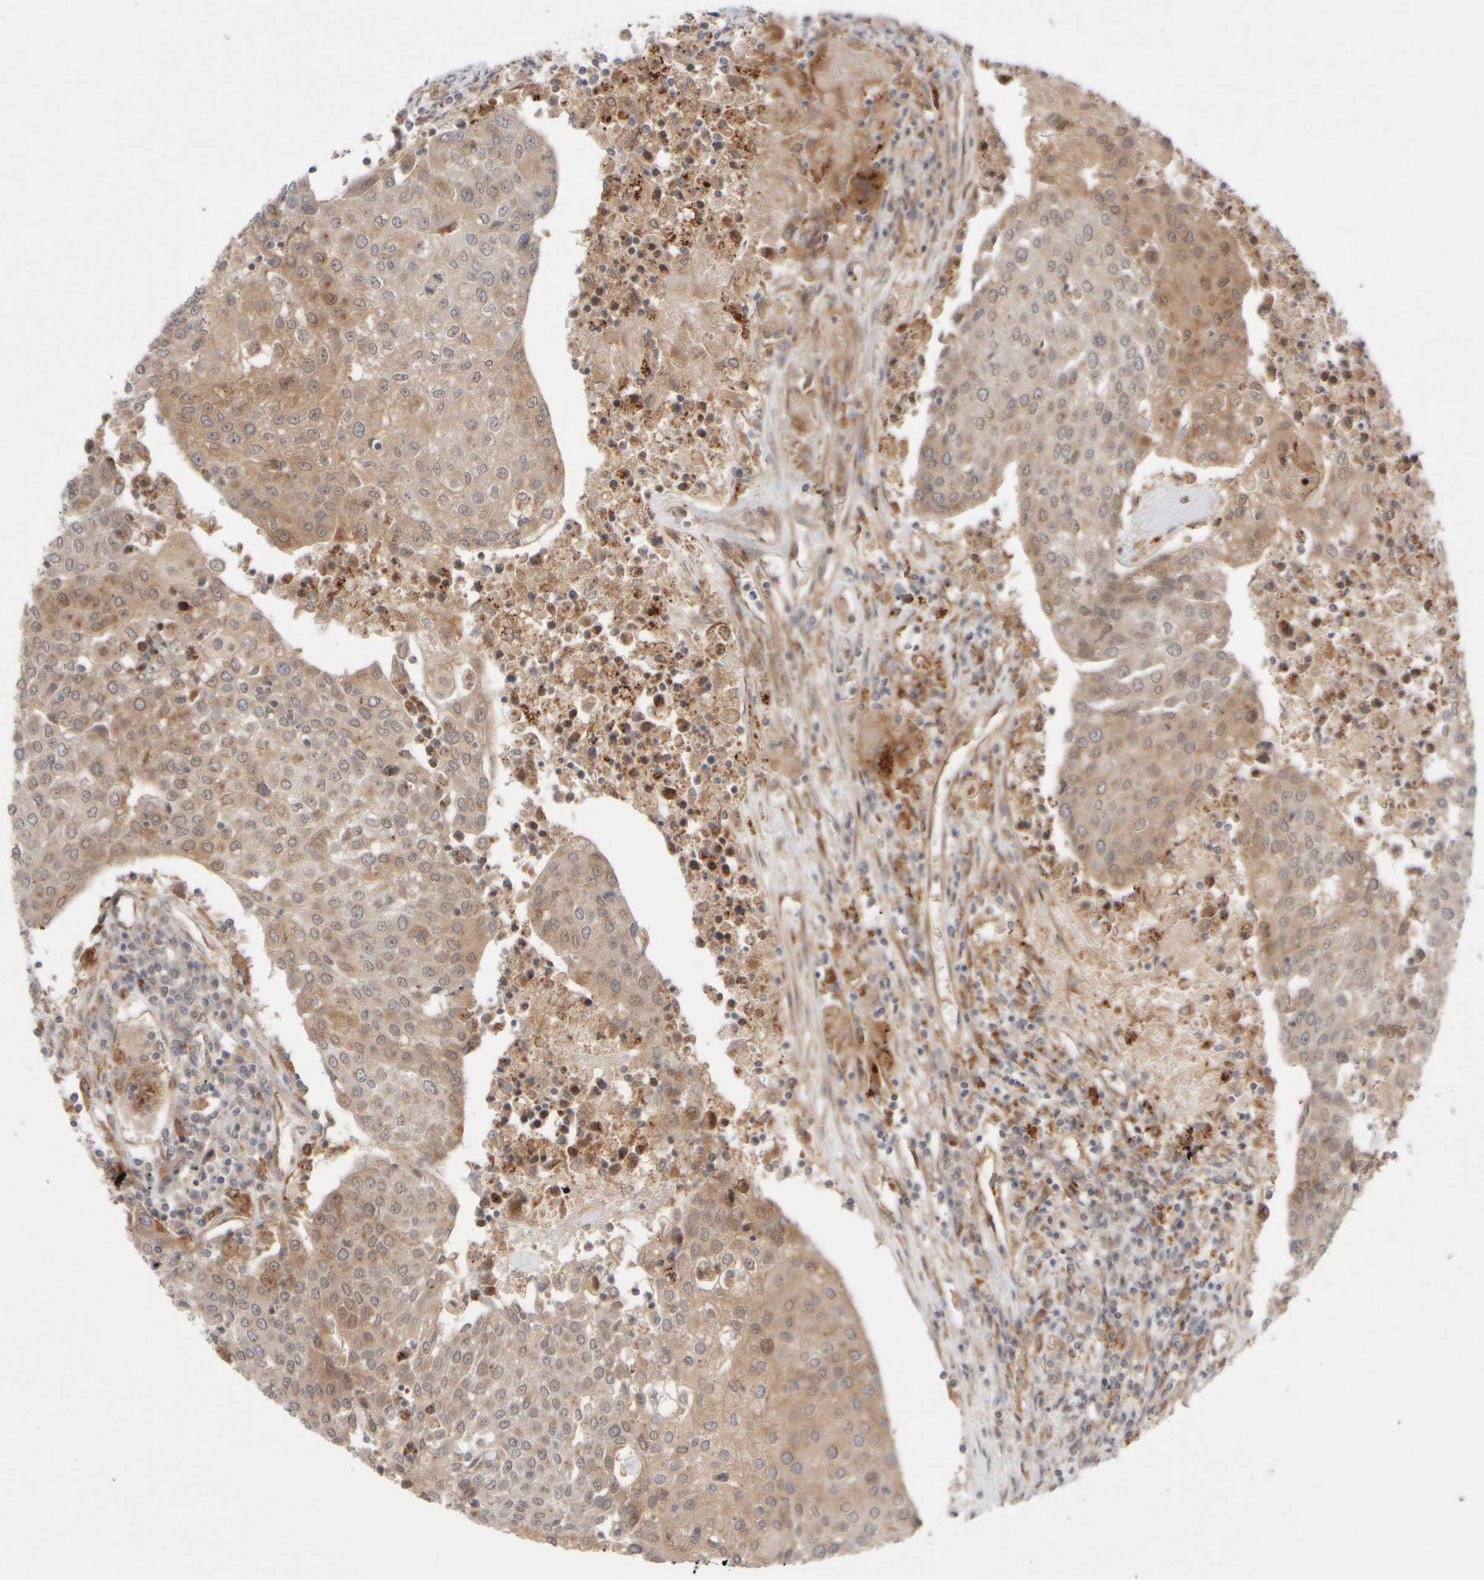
{"staining": {"intensity": "weak", "quantity": ">75%", "location": "cytoplasmic/membranous"}, "tissue": "urothelial cancer", "cell_type": "Tumor cells", "image_type": "cancer", "snomed": [{"axis": "morphology", "description": "Urothelial carcinoma, High grade"}, {"axis": "topography", "description": "Urinary bladder"}], "caption": "High-power microscopy captured an immunohistochemistry (IHC) image of urothelial carcinoma (high-grade), revealing weak cytoplasmic/membranous positivity in about >75% of tumor cells.", "gene": "GCN1", "patient": {"sex": "female", "age": 85}}